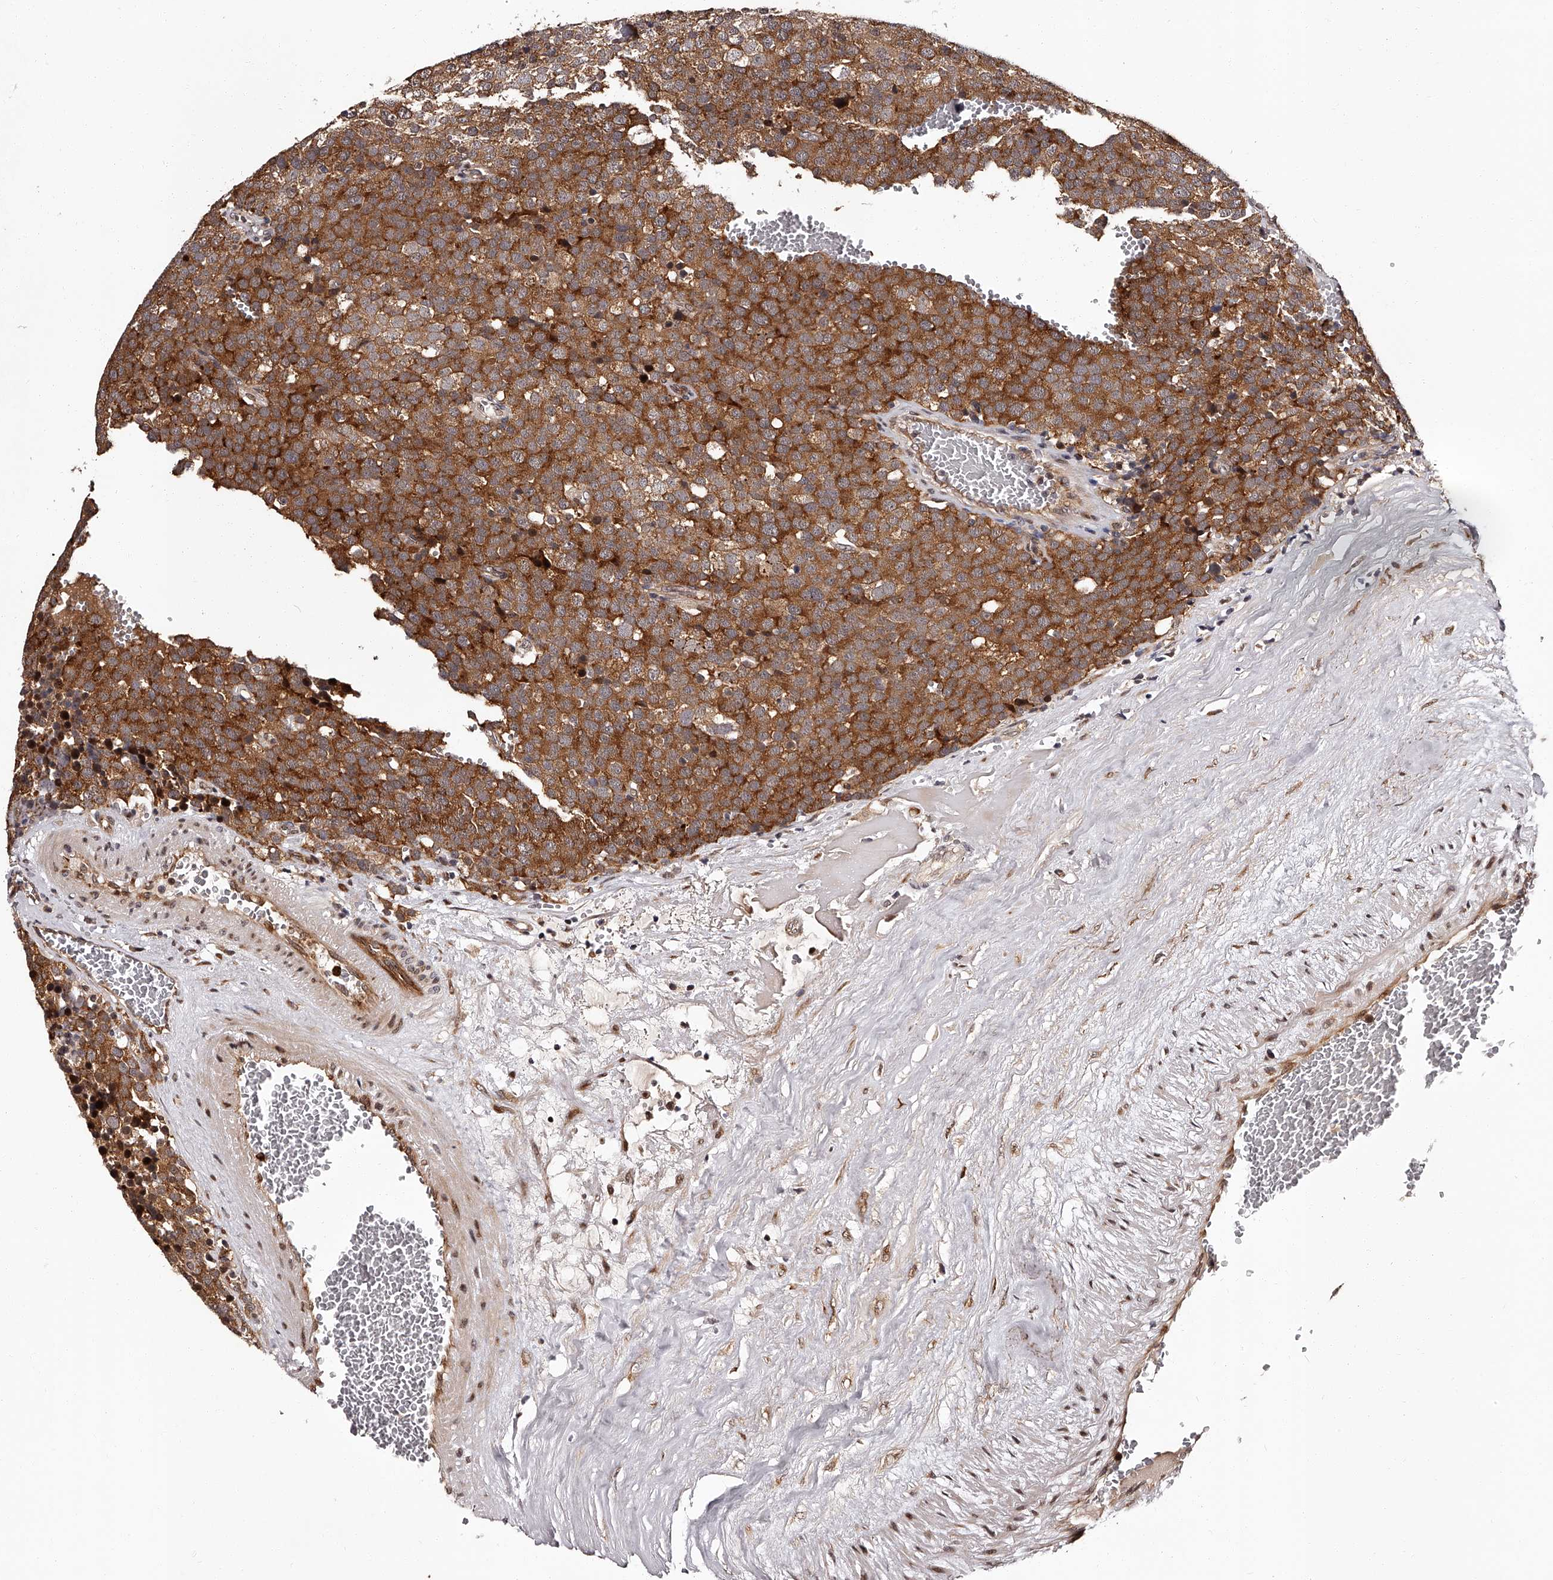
{"staining": {"intensity": "strong", "quantity": ">75%", "location": "cytoplasmic/membranous"}, "tissue": "testis cancer", "cell_type": "Tumor cells", "image_type": "cancer", "snomed": [{"axis": "morphology", "description": "Seminoma, NOS"}, {"axis": "topography", "description": "Testis"}], "caption": "Seminoma (testis) stained with a protein marker demonstrates strong staining in tumor cells.", "gene": "RSC1A1", "patient": {"sex": "male", "age": 71}}